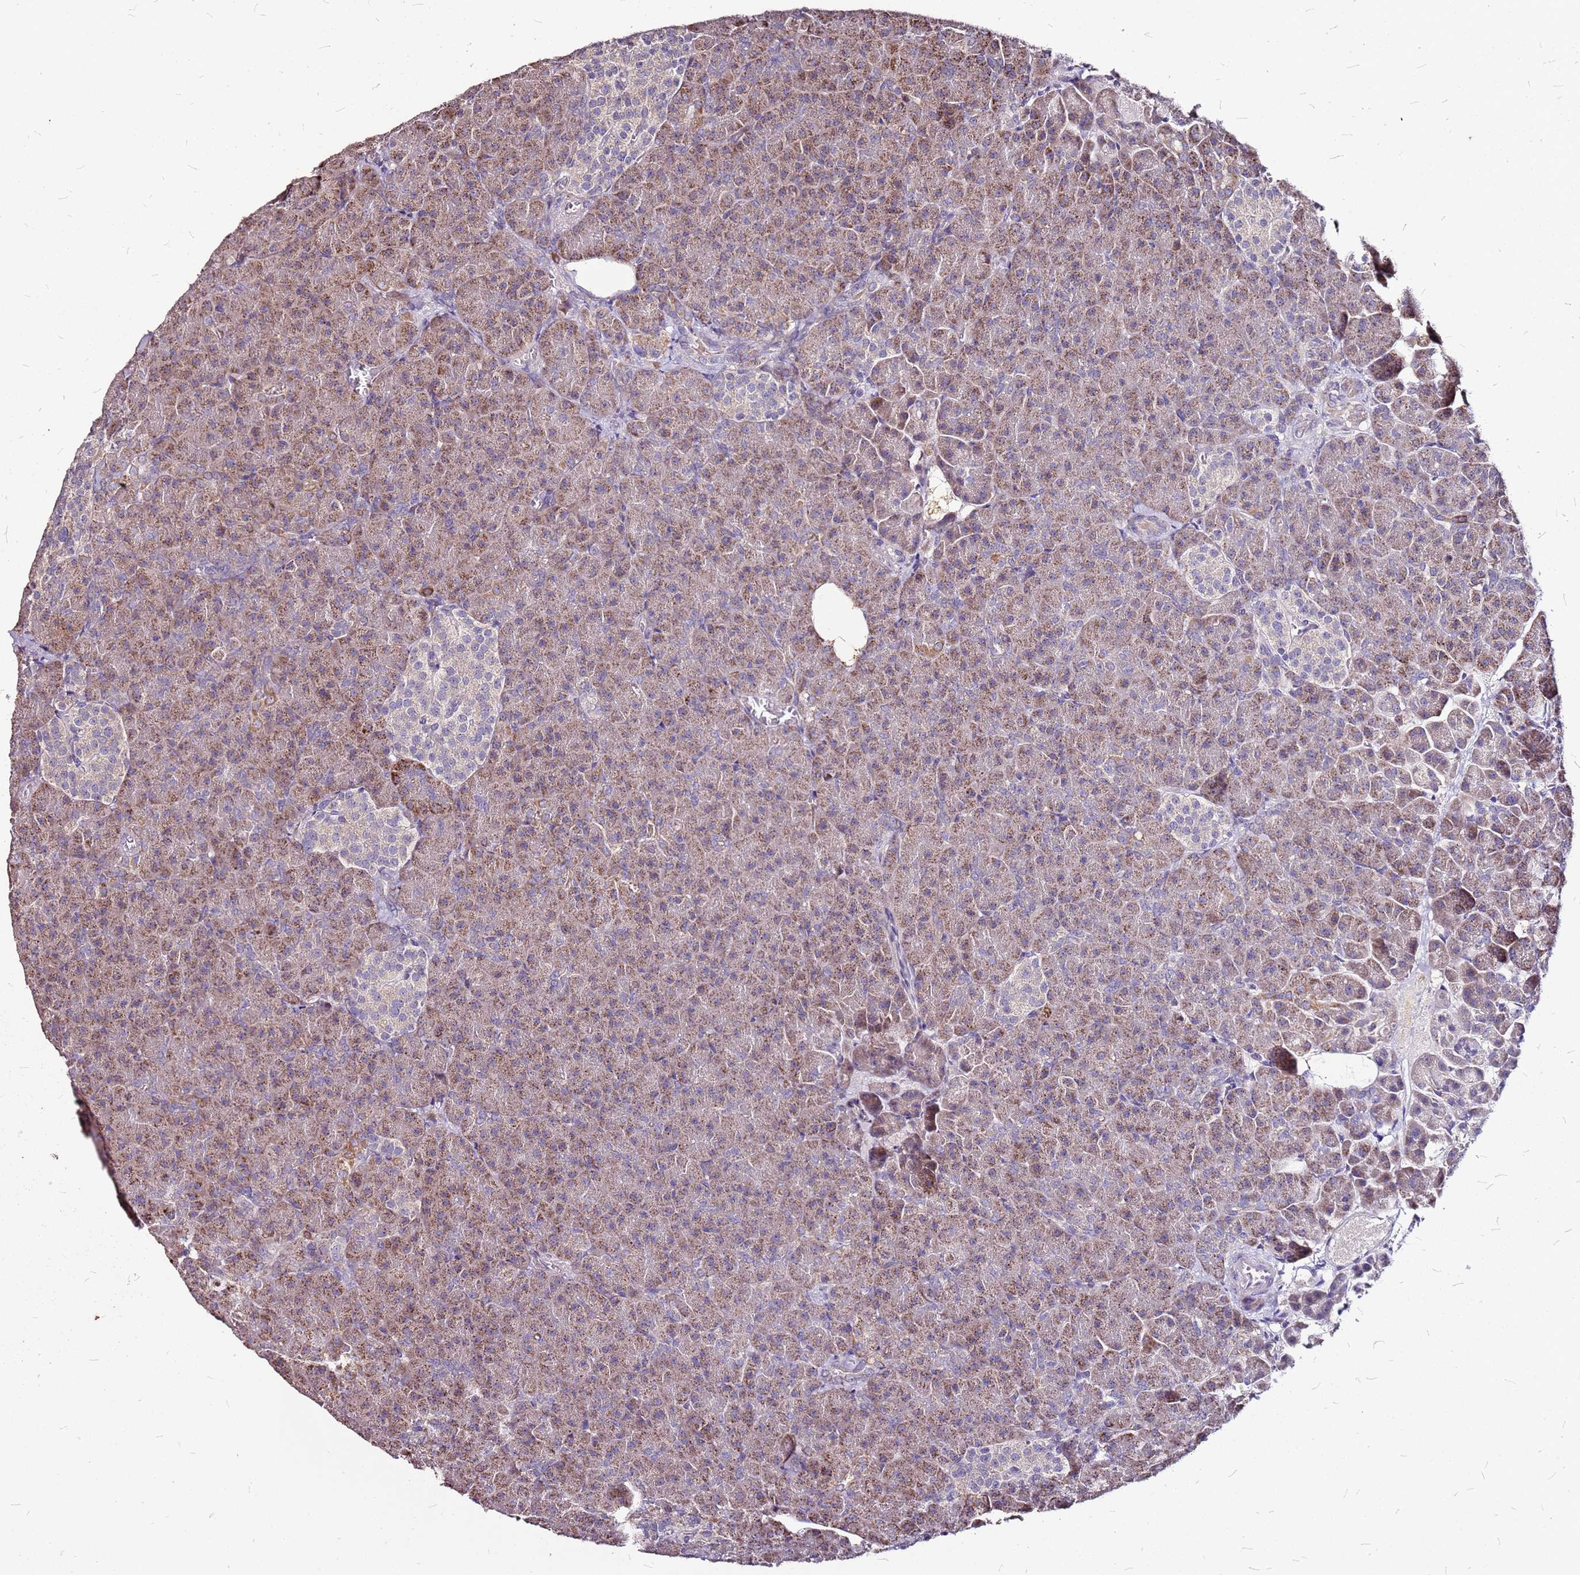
{"staining": {"intensity": "moderate", "quantity": ">75%", "location": "cytoplasmic/membranous"}, "tissue": "pancreas", "cell_type": "Exocrine glandular cells", "image_type": "normal", "snomed": [{"axis": "morphology", "description": "Normal tissue, NOS"}, {"axis": "topography", "description": "Pancreas"}], "caption": "Protein staining demonstrates moderate cytoplasmic/membranous staining in about >75% of exocrine glandular cells in benign pancreas. The staining was performed using DAB to visualize the protein expression in brown, while the nuclei were stained in blue with hematoxylin (Magnification: 20x).", "gene": "DCDC2C", "patient": {"sex": "female", "age": 74}}